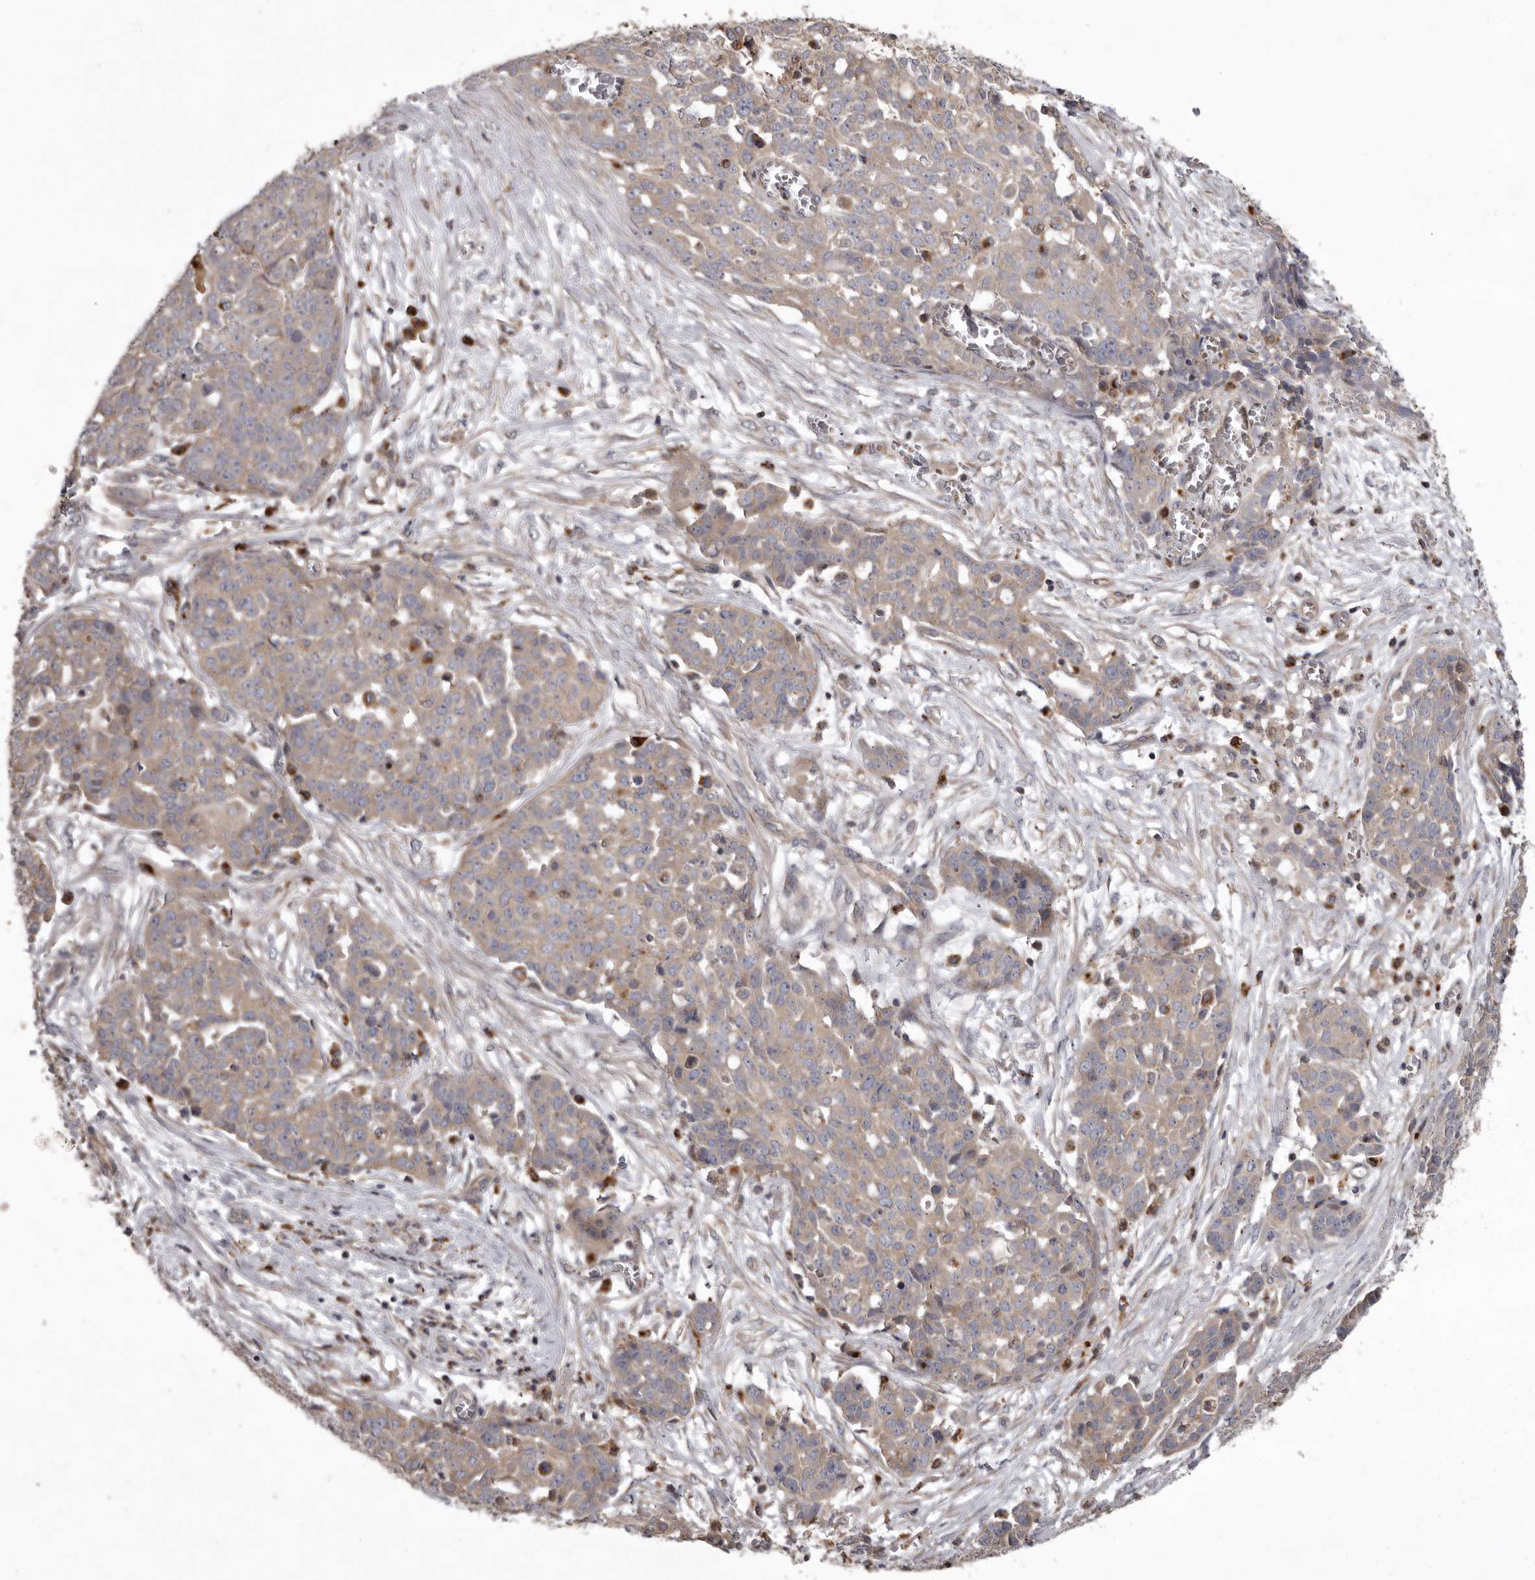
{"staining": {"intensity": "weak", "quantity": ">75%", "location": "cytoplasmic/membranous"}, "tissue": "ovarian cancer", "cell_type": "Tumor cells", "image_type": "cancer", "snomed": [{"axis": "morphology", "description": "Cystadenocarcinoma, serous, NOS"}, {"axis": "topography", "description": "Soft tissue"}, {"axis": "topography", "description": "Ovary"}], "caption": "Ovarian cancer was stained to show a protein in brown. There is low levels of weak cytoplasmic/membranous staining in about >75% of tumor cells. Using DAB (brown) and hematoxylin (blue) stains, captured at high magnification using brightfield microscopy.", "gene": "WDR47", "patient": {"sex": "female", "age": 57}}